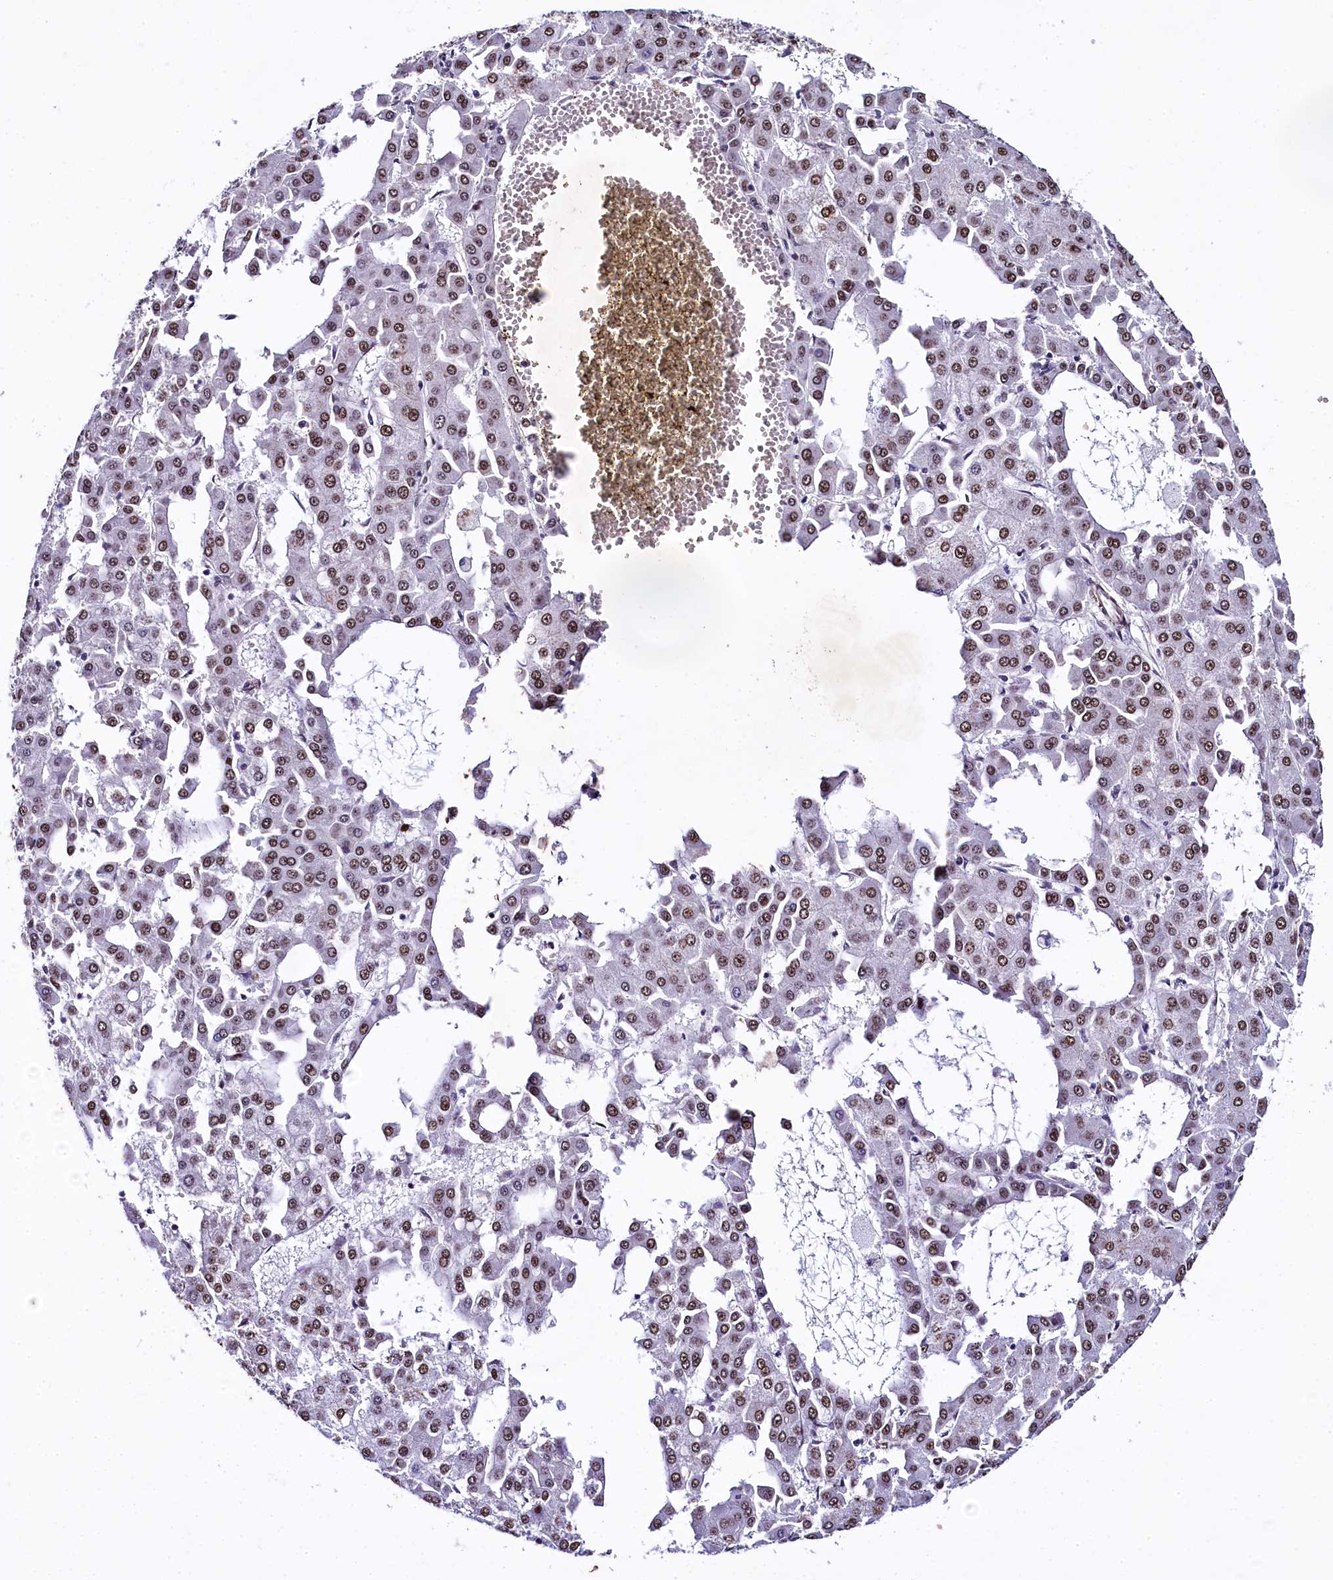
{"staining": {"intensity": "moderate", "quantity": ">75%", "location": "nuclear"}, "tissue": "liver cancer", "cell_type": "Tumor cells", "image_type": "cancer", "snomed": [{"axis": "morphology", "description": "Carcinoma, Hepatocellular, NOS"}, {"axis": "topography", "description": "Liver"}], "caption": "This is a histology image of immunohistochemistry staining of hepatocellular carcinoma (liver), which shows moderate positivity in the nuclear of tumor cells.", "gene": "SAMD10", "patient": {"sex": "male", "age": 47}}